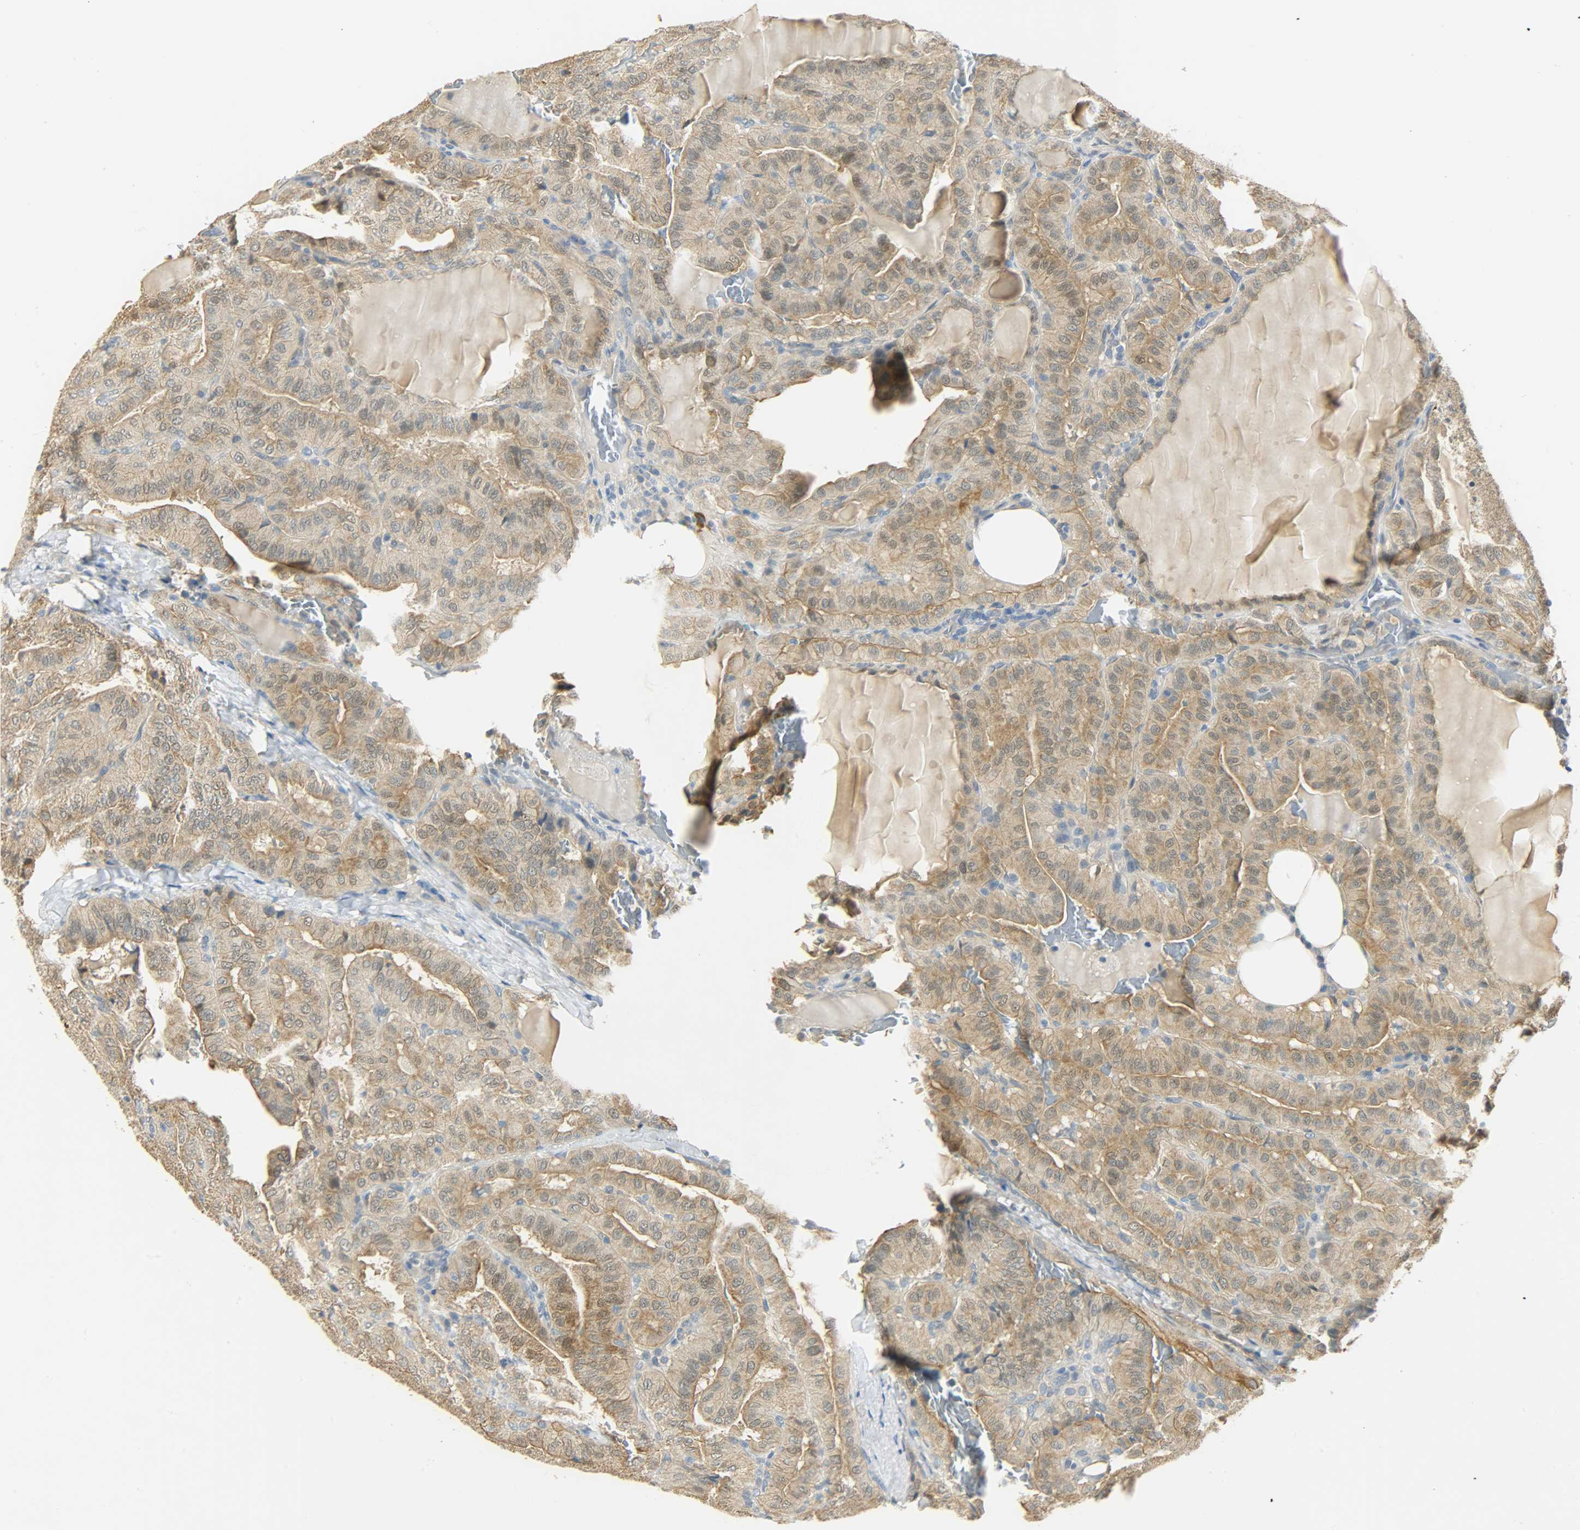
{"staining": {"intensity": "moderate", "quantity": ">75%", "location": "cytoplasmic/membranous,nuclear"}, "tissue": "thyroid cancer", "cell_type": "Tumor cells", "image_type": "cancer", "snomed": [{"axis": "morphology", "description": "Papillary adenocarcinoma, NOS"}, {"axis": "topography", "description": "Thyroid gland"}], "caption": "Human thyroid cancer stained with a protein marker demonstrates moderate staining in tumor cells.", "gene": "USP13", "patient": {"sex": "male", "age": 77}}